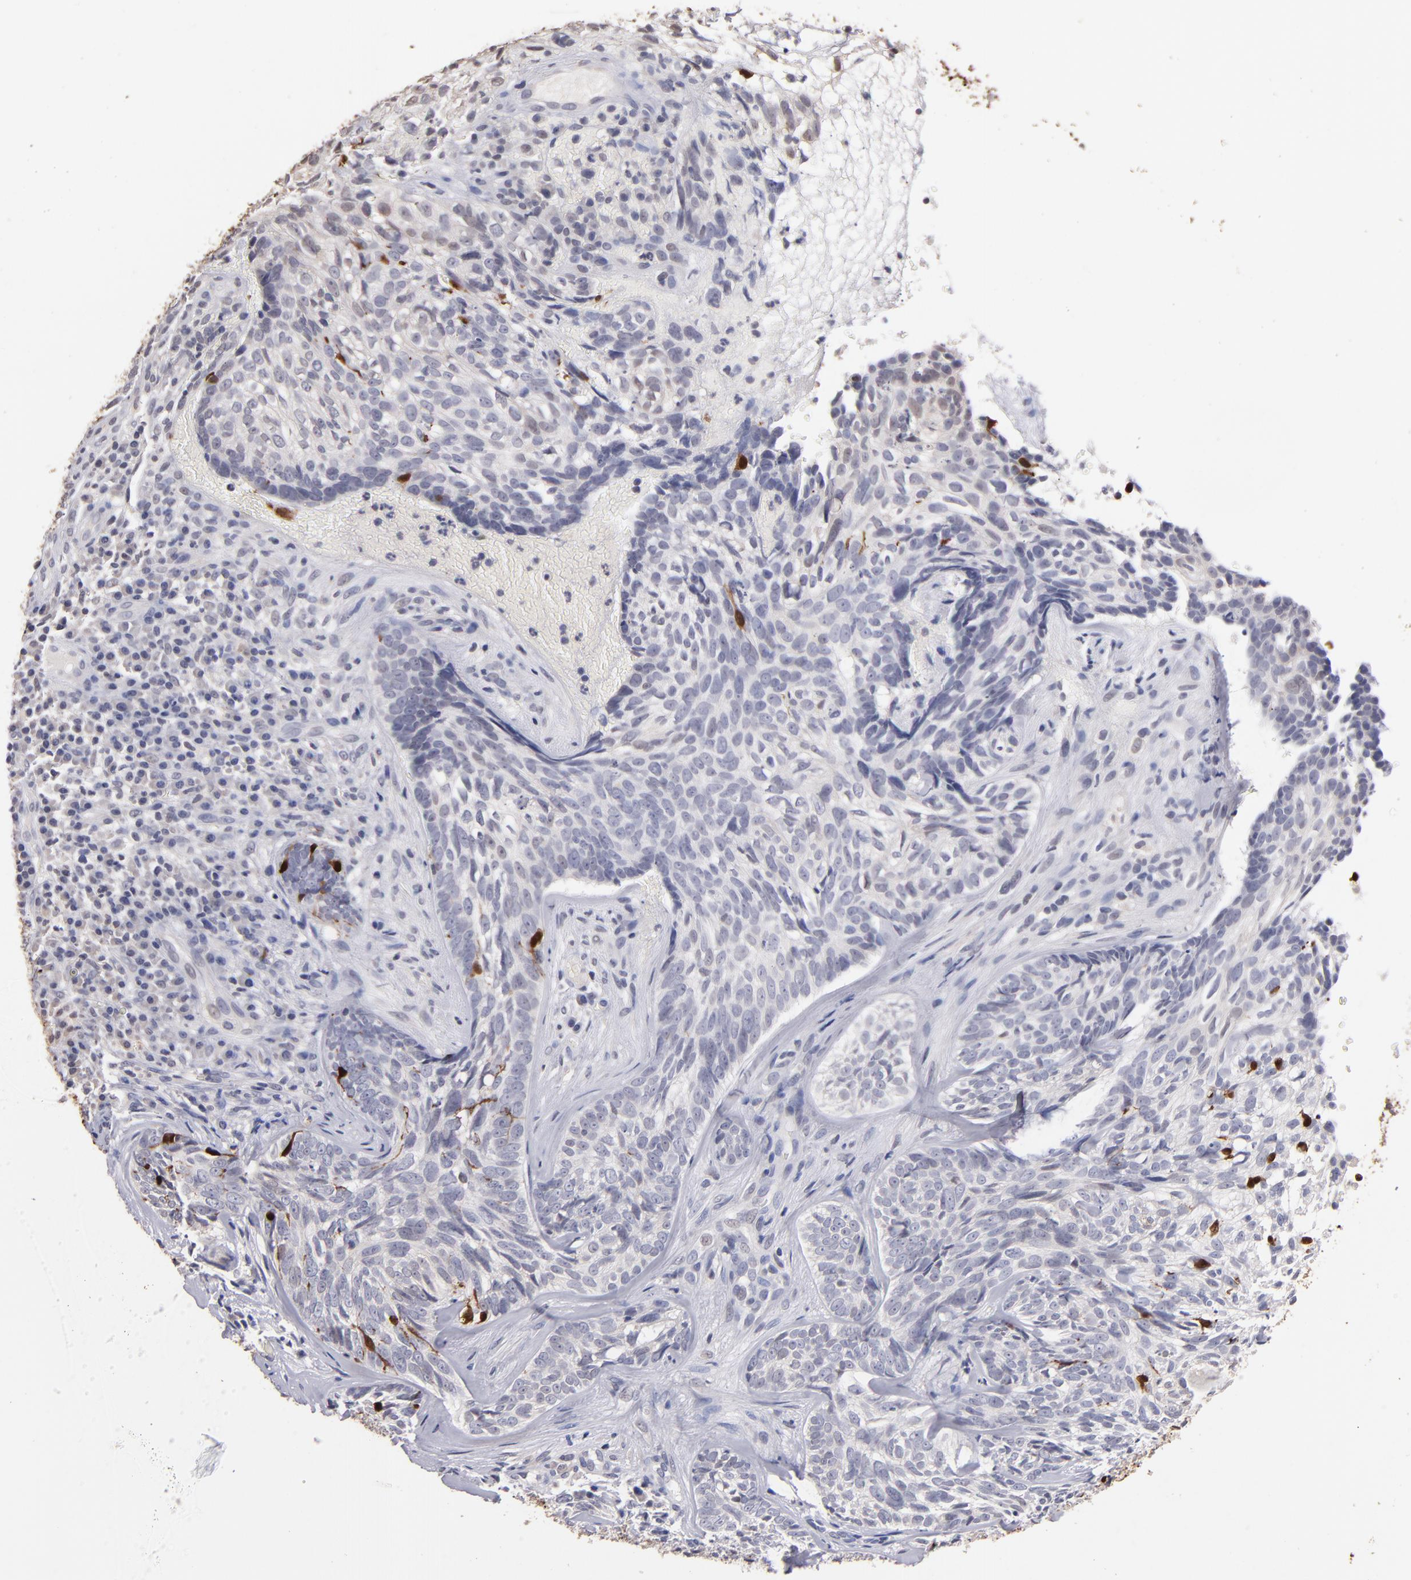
{"staining": {"intensity": "moderate", "quantity": "<25%", "location": "cytoplasmic/membranous,nuclear"}, "tissue": "skin cancer", "cell_type": "Tumor cells", "image_type": "cancer", "snomed": [{"axis": "morphology", "description": "Basal cell carcinoma"}, {"axis": "topography", "description": "Skin"}], "caption": "Immunohistochemistry (IHC) (DAB) staining of skin cancer (basal cell carcinoma) demonstrates moderate cytoplasmic/membranous and nuclear protein expression in approximately <25% of tumor cells.", "gene": "S100A1", "patient": {"sex": "male", "age": 72}}